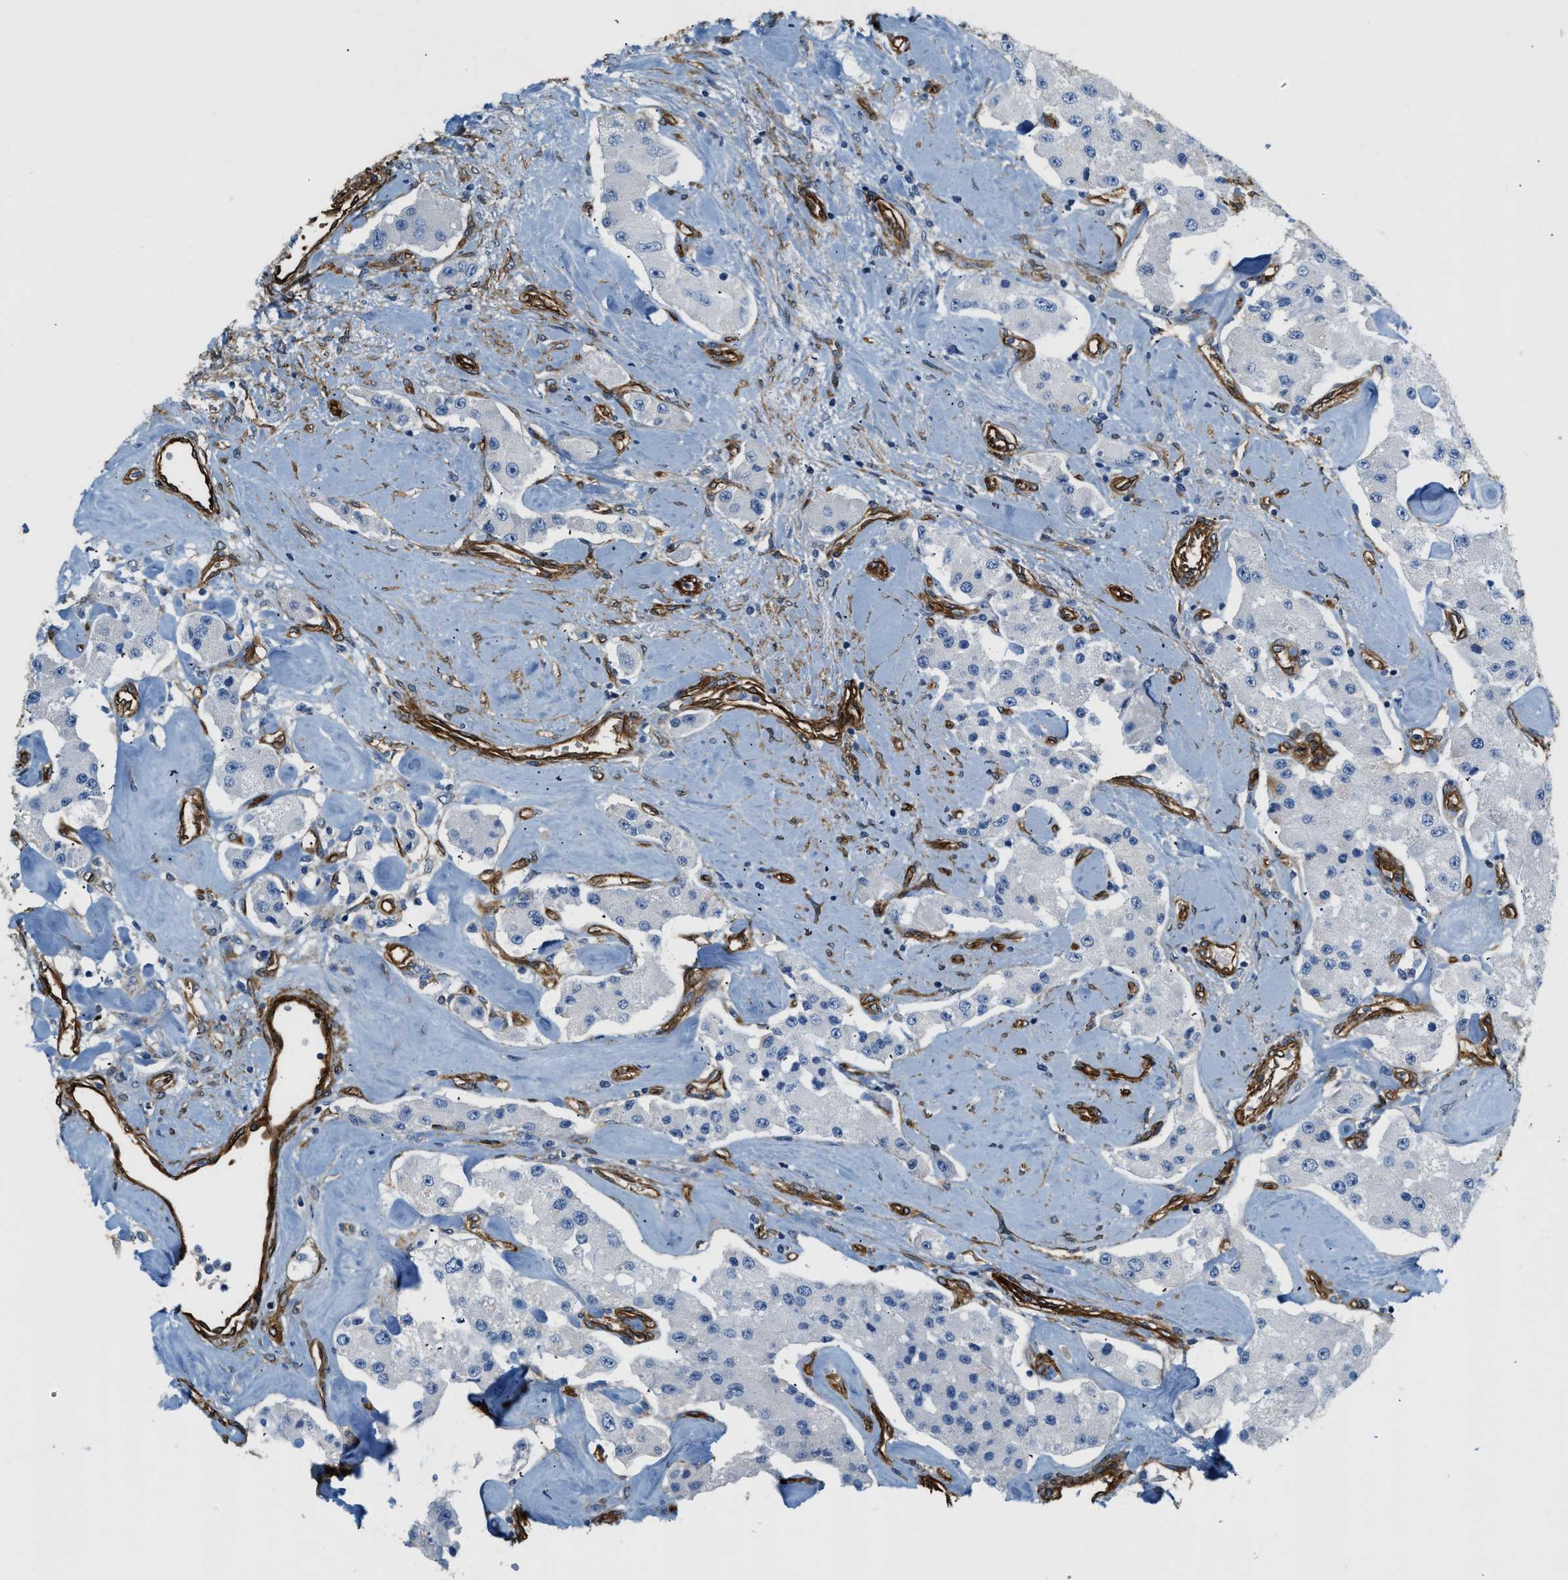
{"staining": {"intensity": "negative", "quantity": "none", "location": "none"}, "tissue": "carcinoid", "cell_type": "Tumor cells", "image_type": "cancer", "snomed": [{"axis": "morphology", "description": "Carcinoid, malignant, NOS"}, {"axis": "topography", "description": "Pancreas"}], "caption": "This is a histopathology image of immunohistochemistry (IHC) staining of malignant carcinoid, which shows no positivity in tumor cells.", "gene": "TMEM43", "patient": {"sex": "male", "age": 41}}